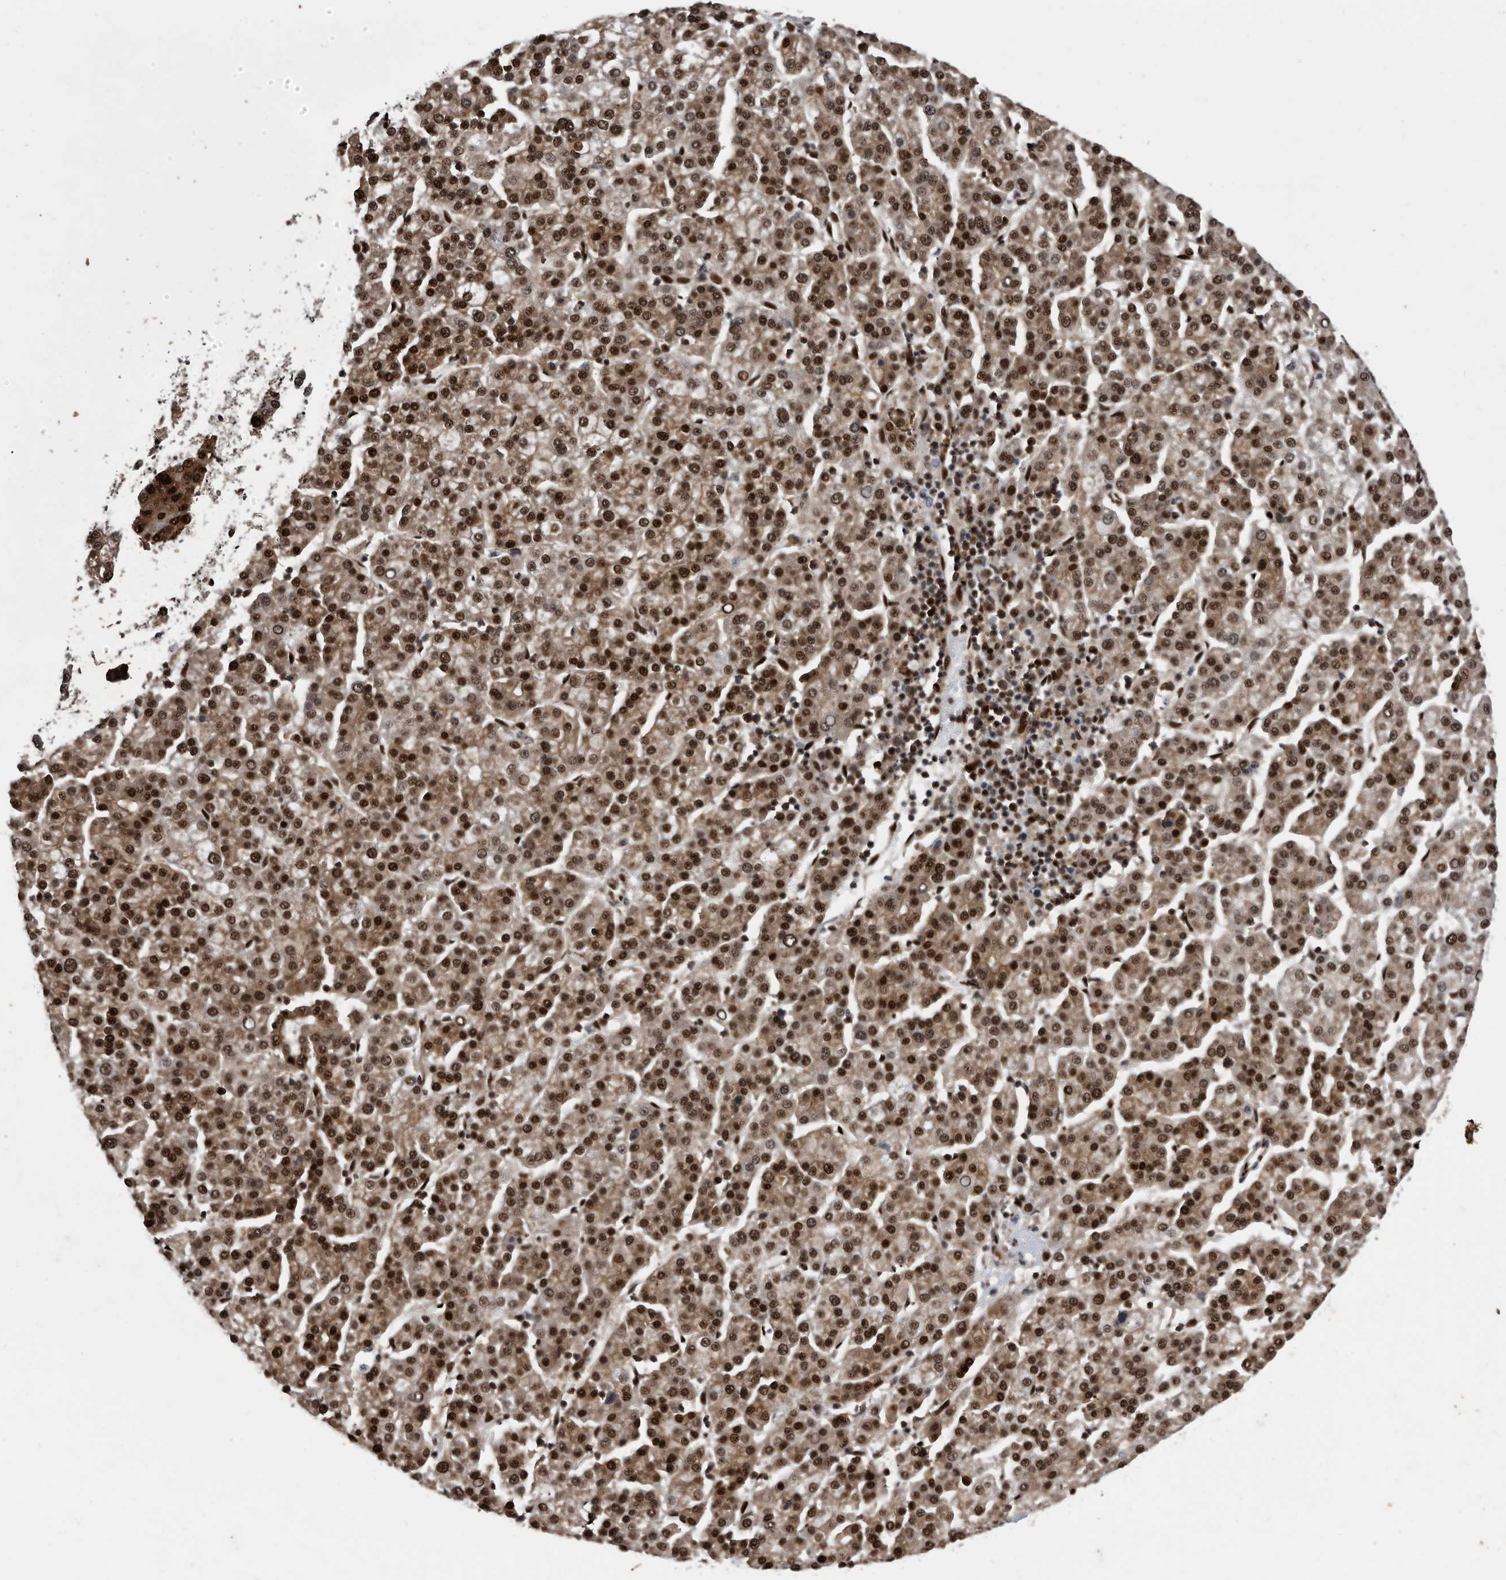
{"staining": {"intensity": "strong", "quantity": ">75%", "location": "cytoplasmic/membranous,nuclear"}, "tissue": "liver cancer", "cell_type": "Tumor cells", "image_type": "cancer", "snomed": [{"axis": "morphology", "description": "Carcinoma, Hepatocellular, NOS"}, {"axis": "topography", "description": "Liver"}], "caption": "Immunohistochemical staining of liver hepatocellular carcinoma displays strong cytoplasmic/membranous and nuclear protein staining in about >75% of tumor cells. (brown staining indicates protein expression, while blue staining denotes nuclei).", "gene": "RAD23B", "patient": {"sex": "female", "age": 58}}